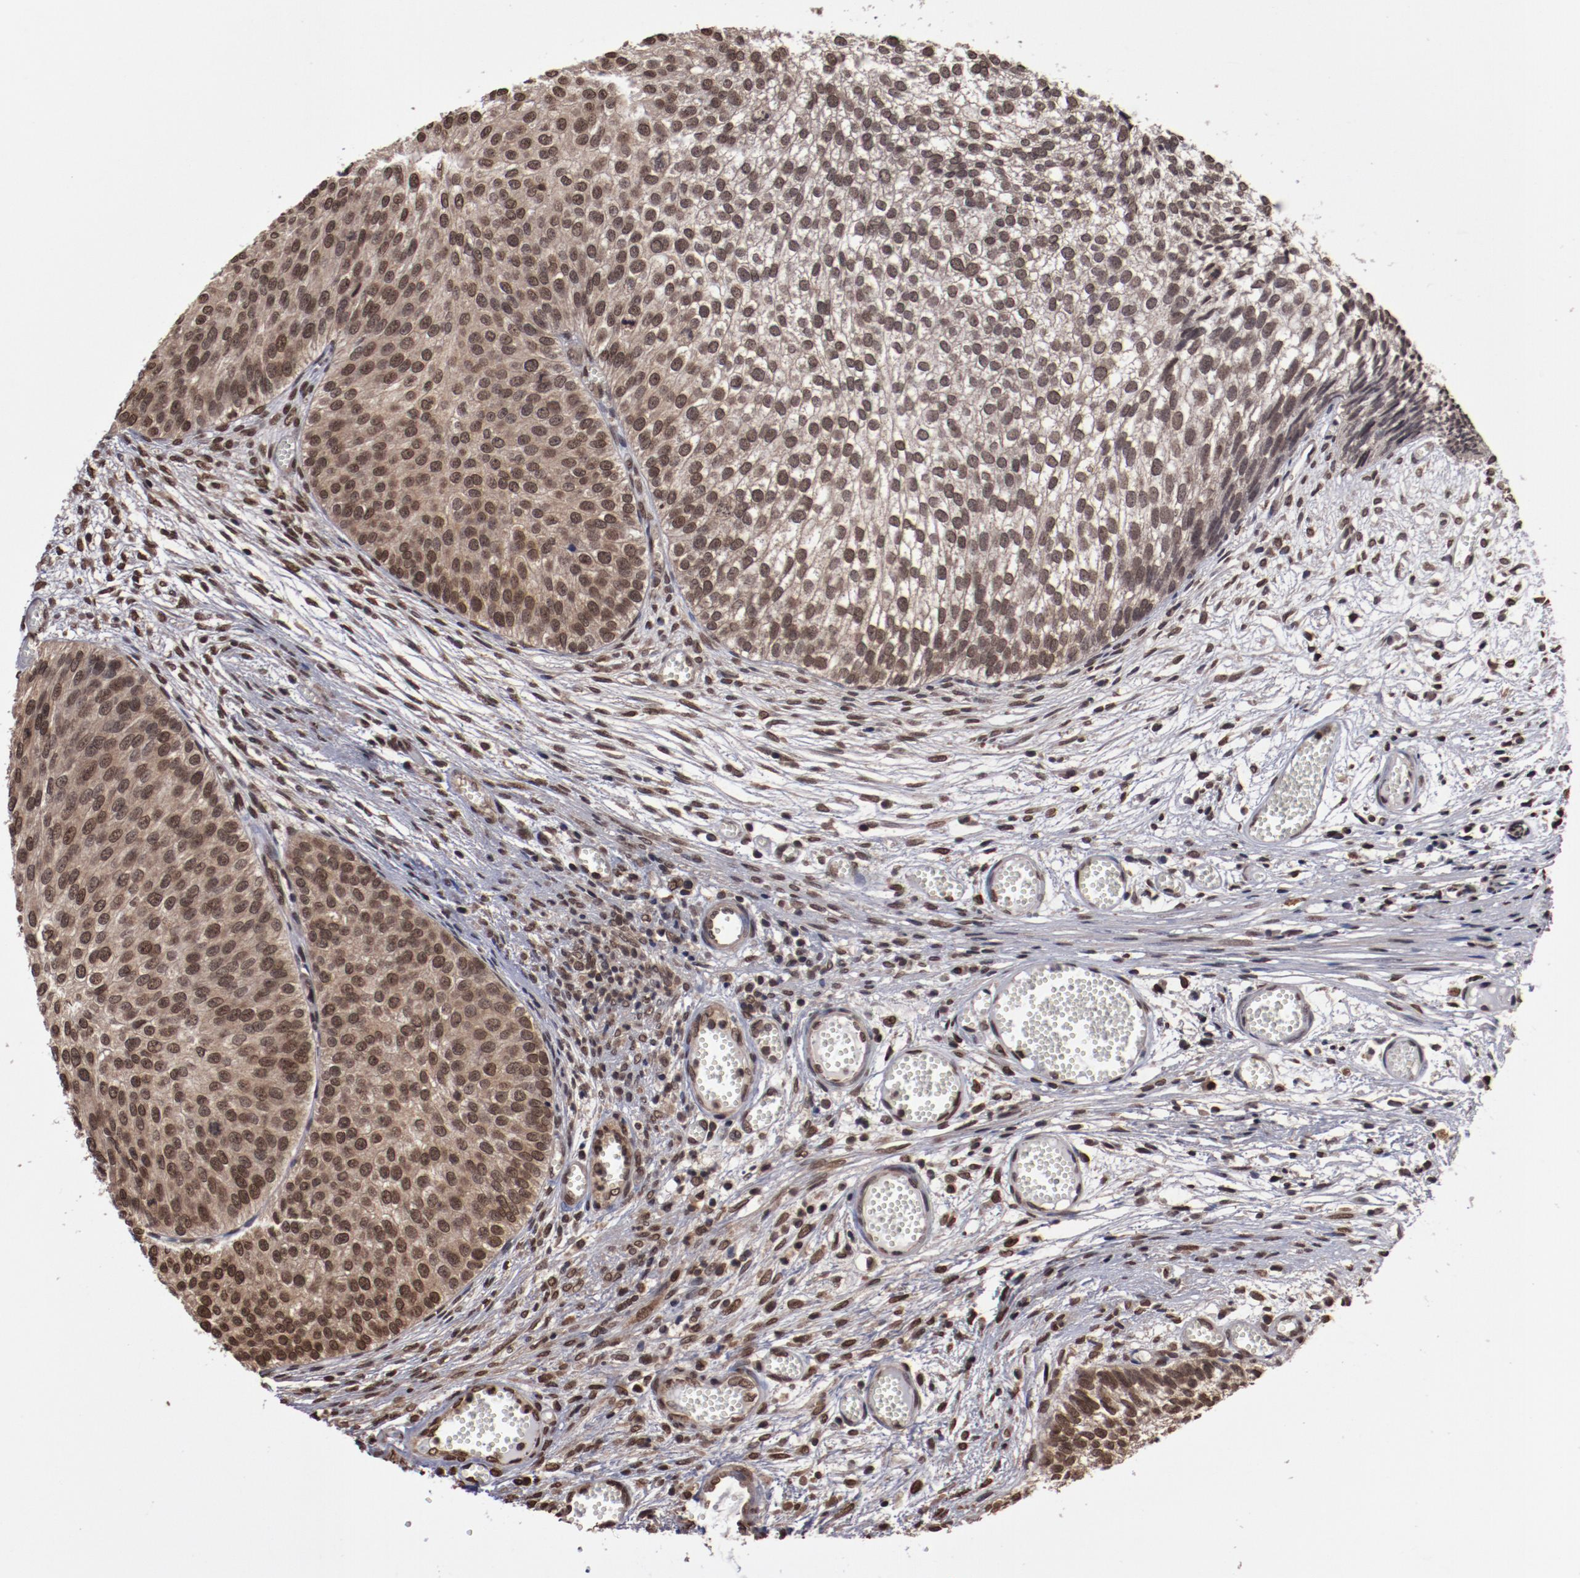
{"staining": {"intensity": "moderate", "quantity": ">75%", "location": "cytoplasmic/membranous,nuclear"}, "tissue": "urothelial cancer", "cell_type": "Tumor cells", "image_type": "cancer", "snomed": [{"axis": "morphology", "description": "Urothelial carcinoma, Low grade"}, {"axis": "topography", "description": "Urinary bladder"}], "caption": "Immunohistochemical staining of human urothelial cancer exhibits moderate cytoplasmic/membranous and nuclear protein staining in about >75% of tumor cells. The protein is shown in brown color, while the nuclei are stained blue.", "gene": "AKT1", "patient": {"sex": "male", "age": 84}}